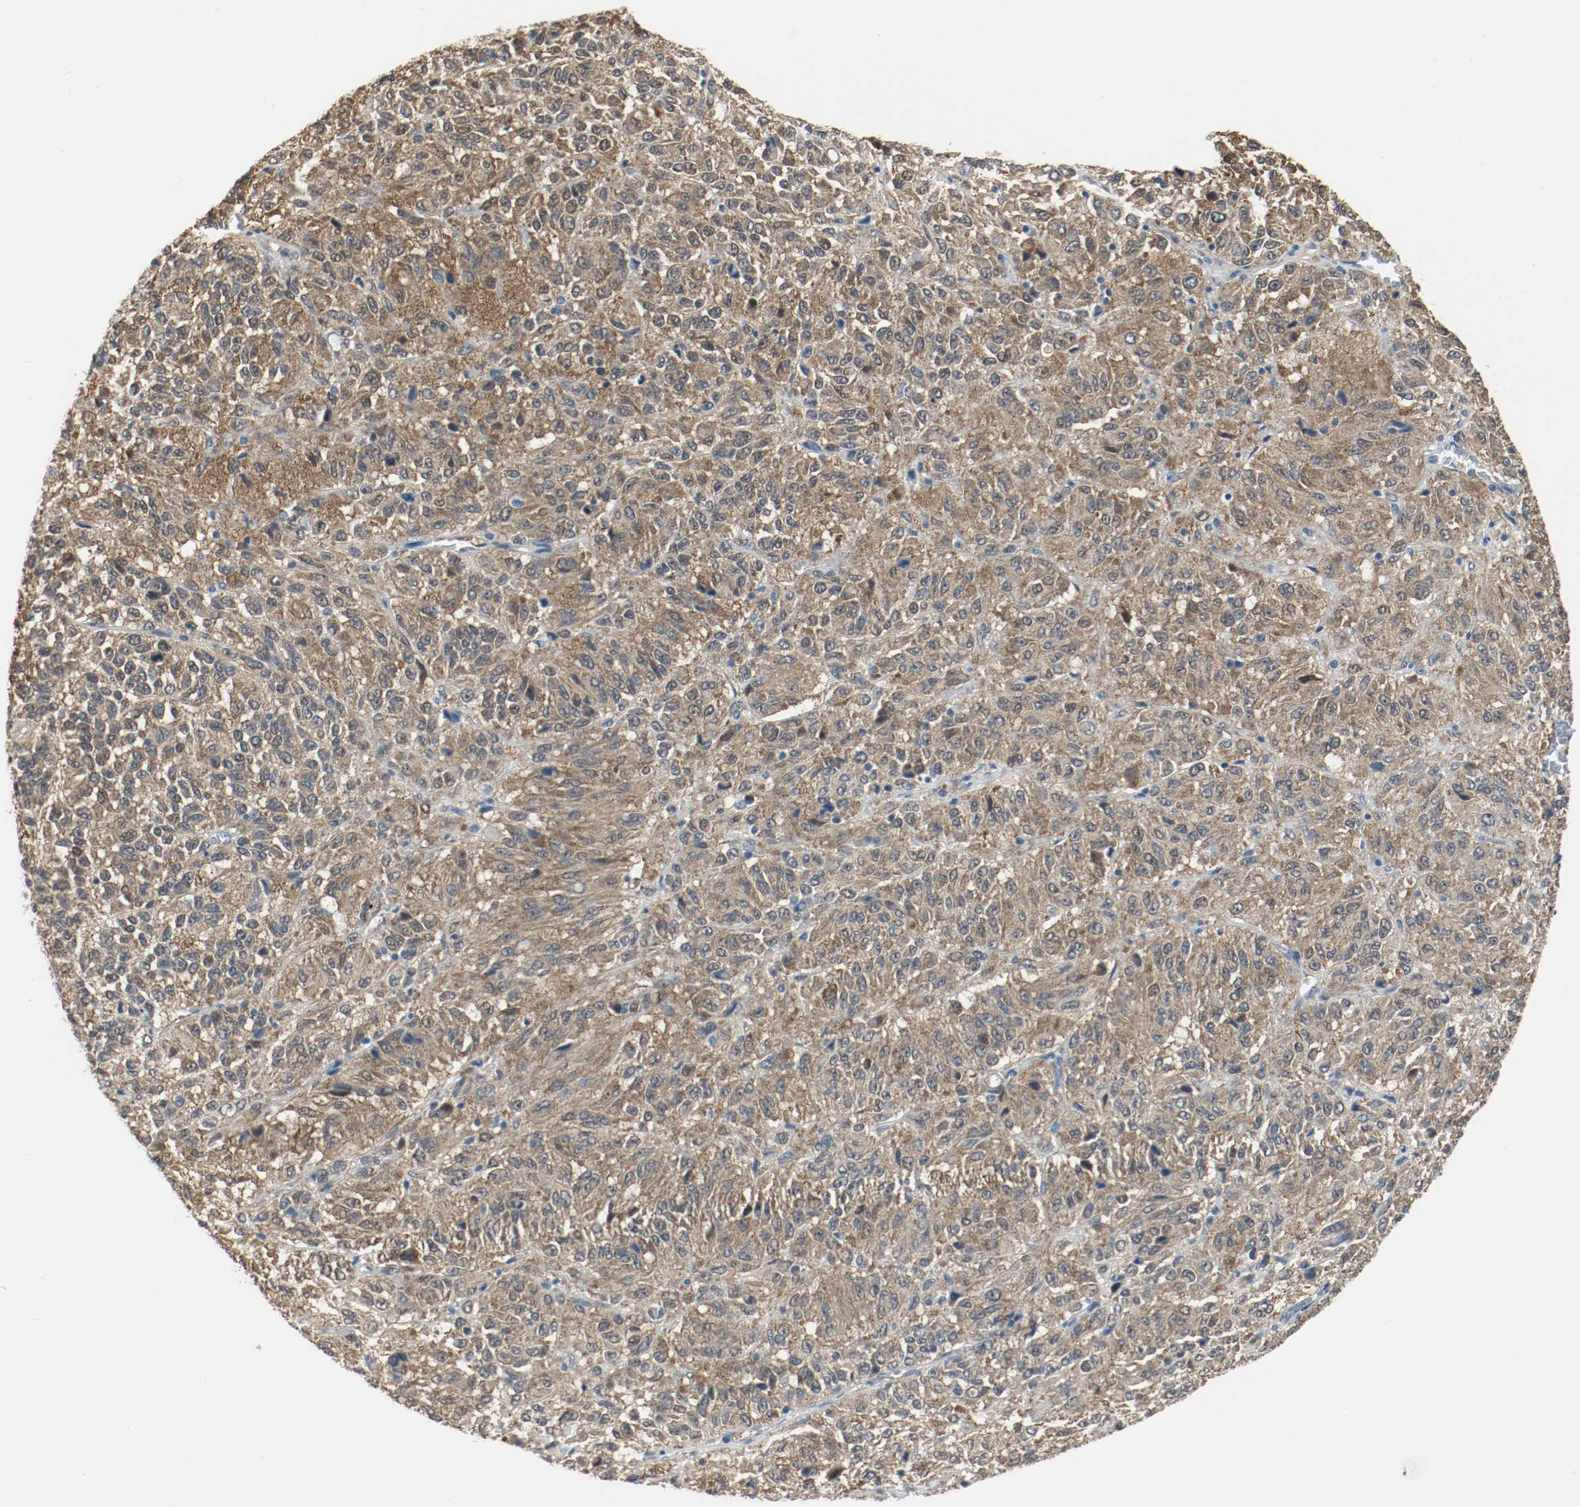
{"staining": {"intensity": "moderate", "quantity": ">75%", "location": "cytoplasmic/membranous,nuclear"}, "tissue": "melanoma", "cell_type": "Tumor cells", "image_type": "cancer", "snomed": [{"axis": "morphology", "description": "Malignant melanoma, Metastatic site"}, {"axis": "topography", "description": "Lung"}], "caption": "Malignant melanoma (metastatic site) stained for a protein (brown) displays moderate cytoplasmic/membranous and nuclear positive positivity in about >75% of tumor cells.", "gene": "PPME1", "patient": {"sex": "male", "age": 64}}